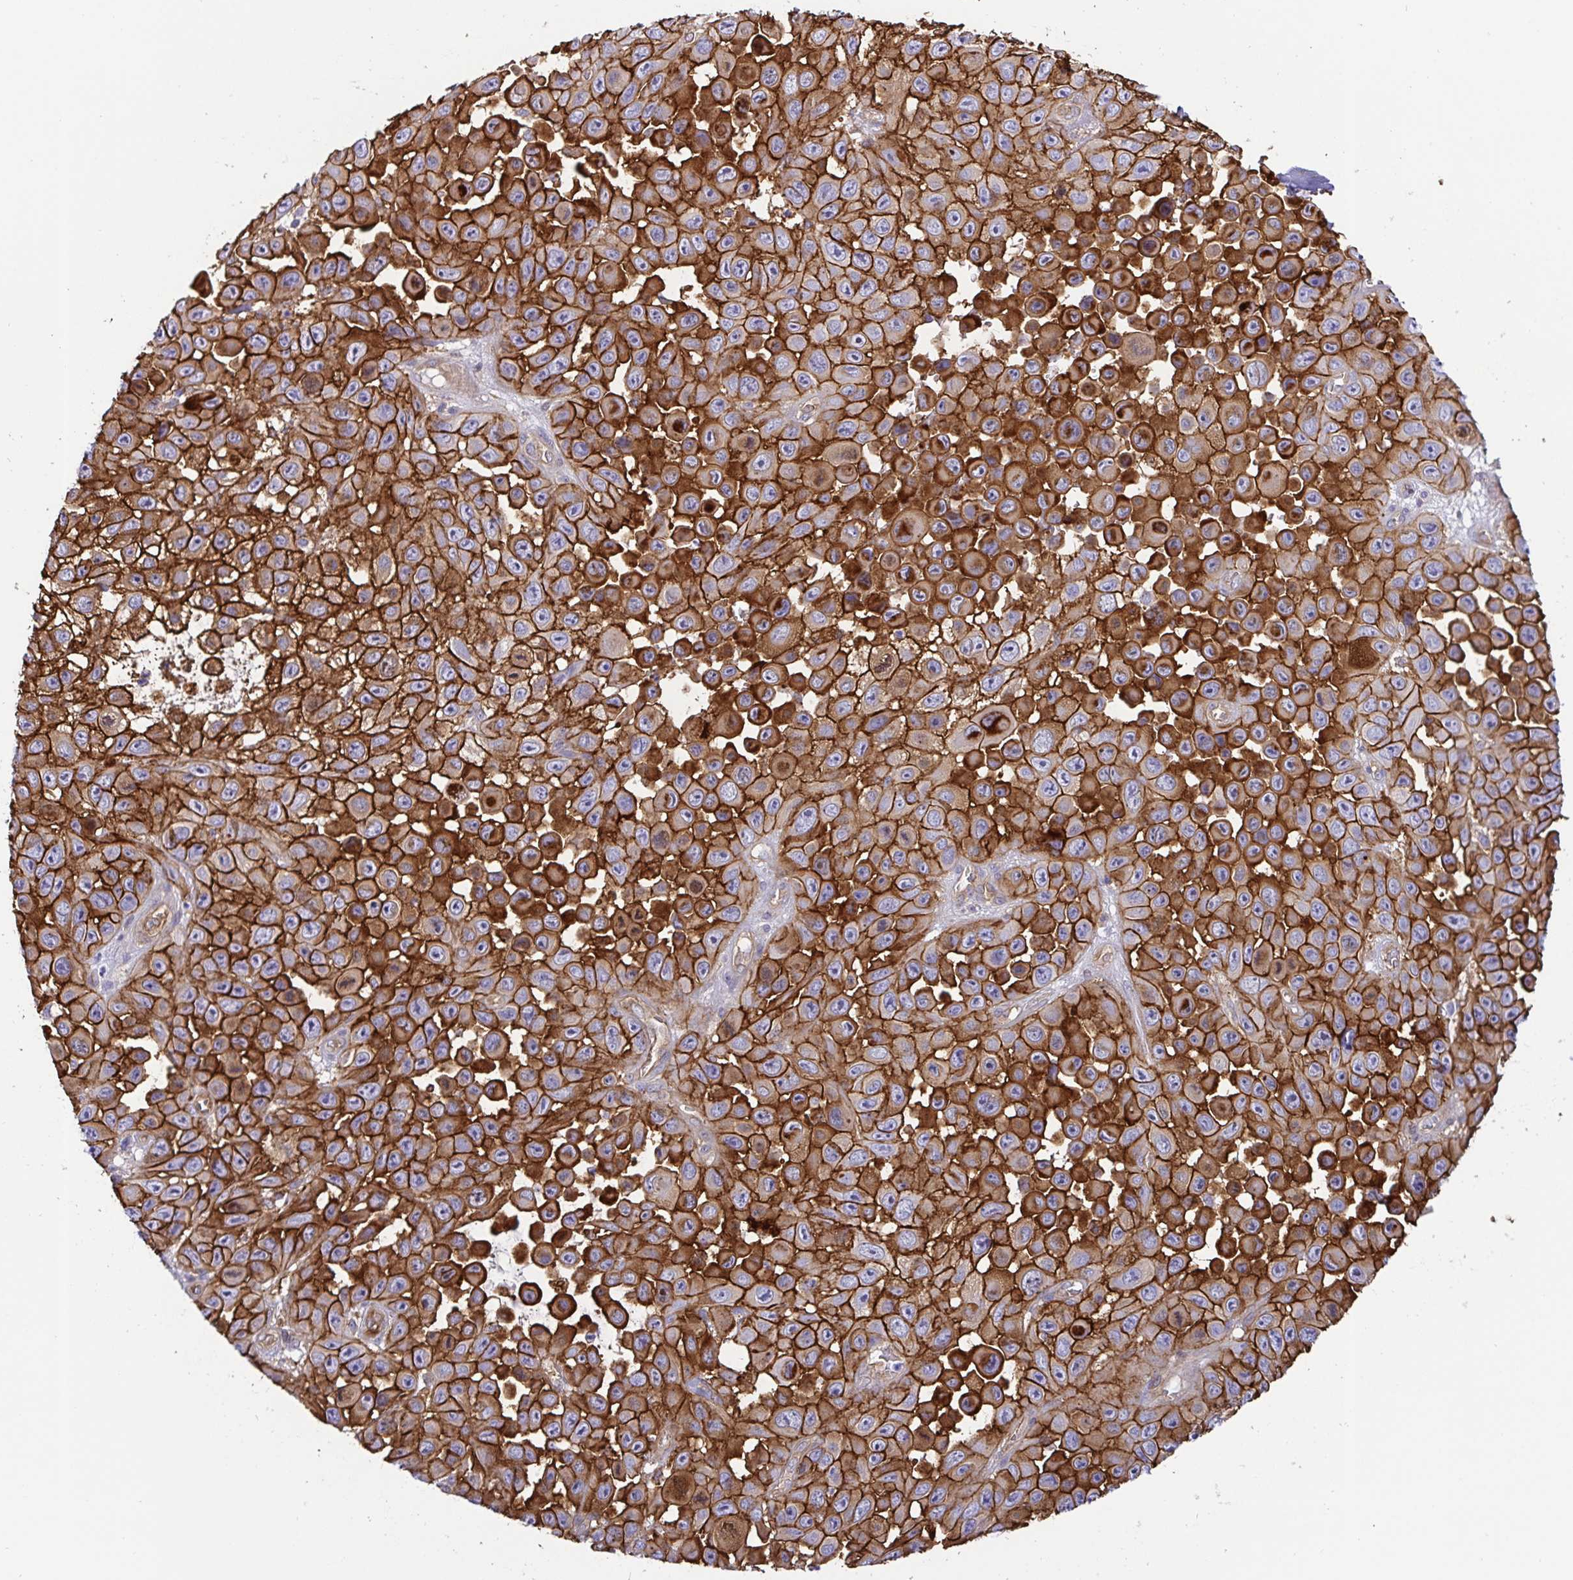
{"staining": {"intensity": "strong", "quantity": ">75%", "location": "cytoplasmic/membranous"}, "tissue": "skin cancer", "cell_type": "Tumor cells", "image_type": "cancer", "snomed": [{"axis": "morphology", "description": "Squamous cell carcinoma, NOS"}, {"axis": "topography", "description": "Skin"}], "caption": "This image demonstrates immunohistochemistry (IHC) staining of human skin cancer (squamous cell carcinoma), with high strong cytoplasmic/membranous expression in about >75% of tumor cells.", "gene": "ANXA2", "patient": {"sex": "male", "age": 81}}